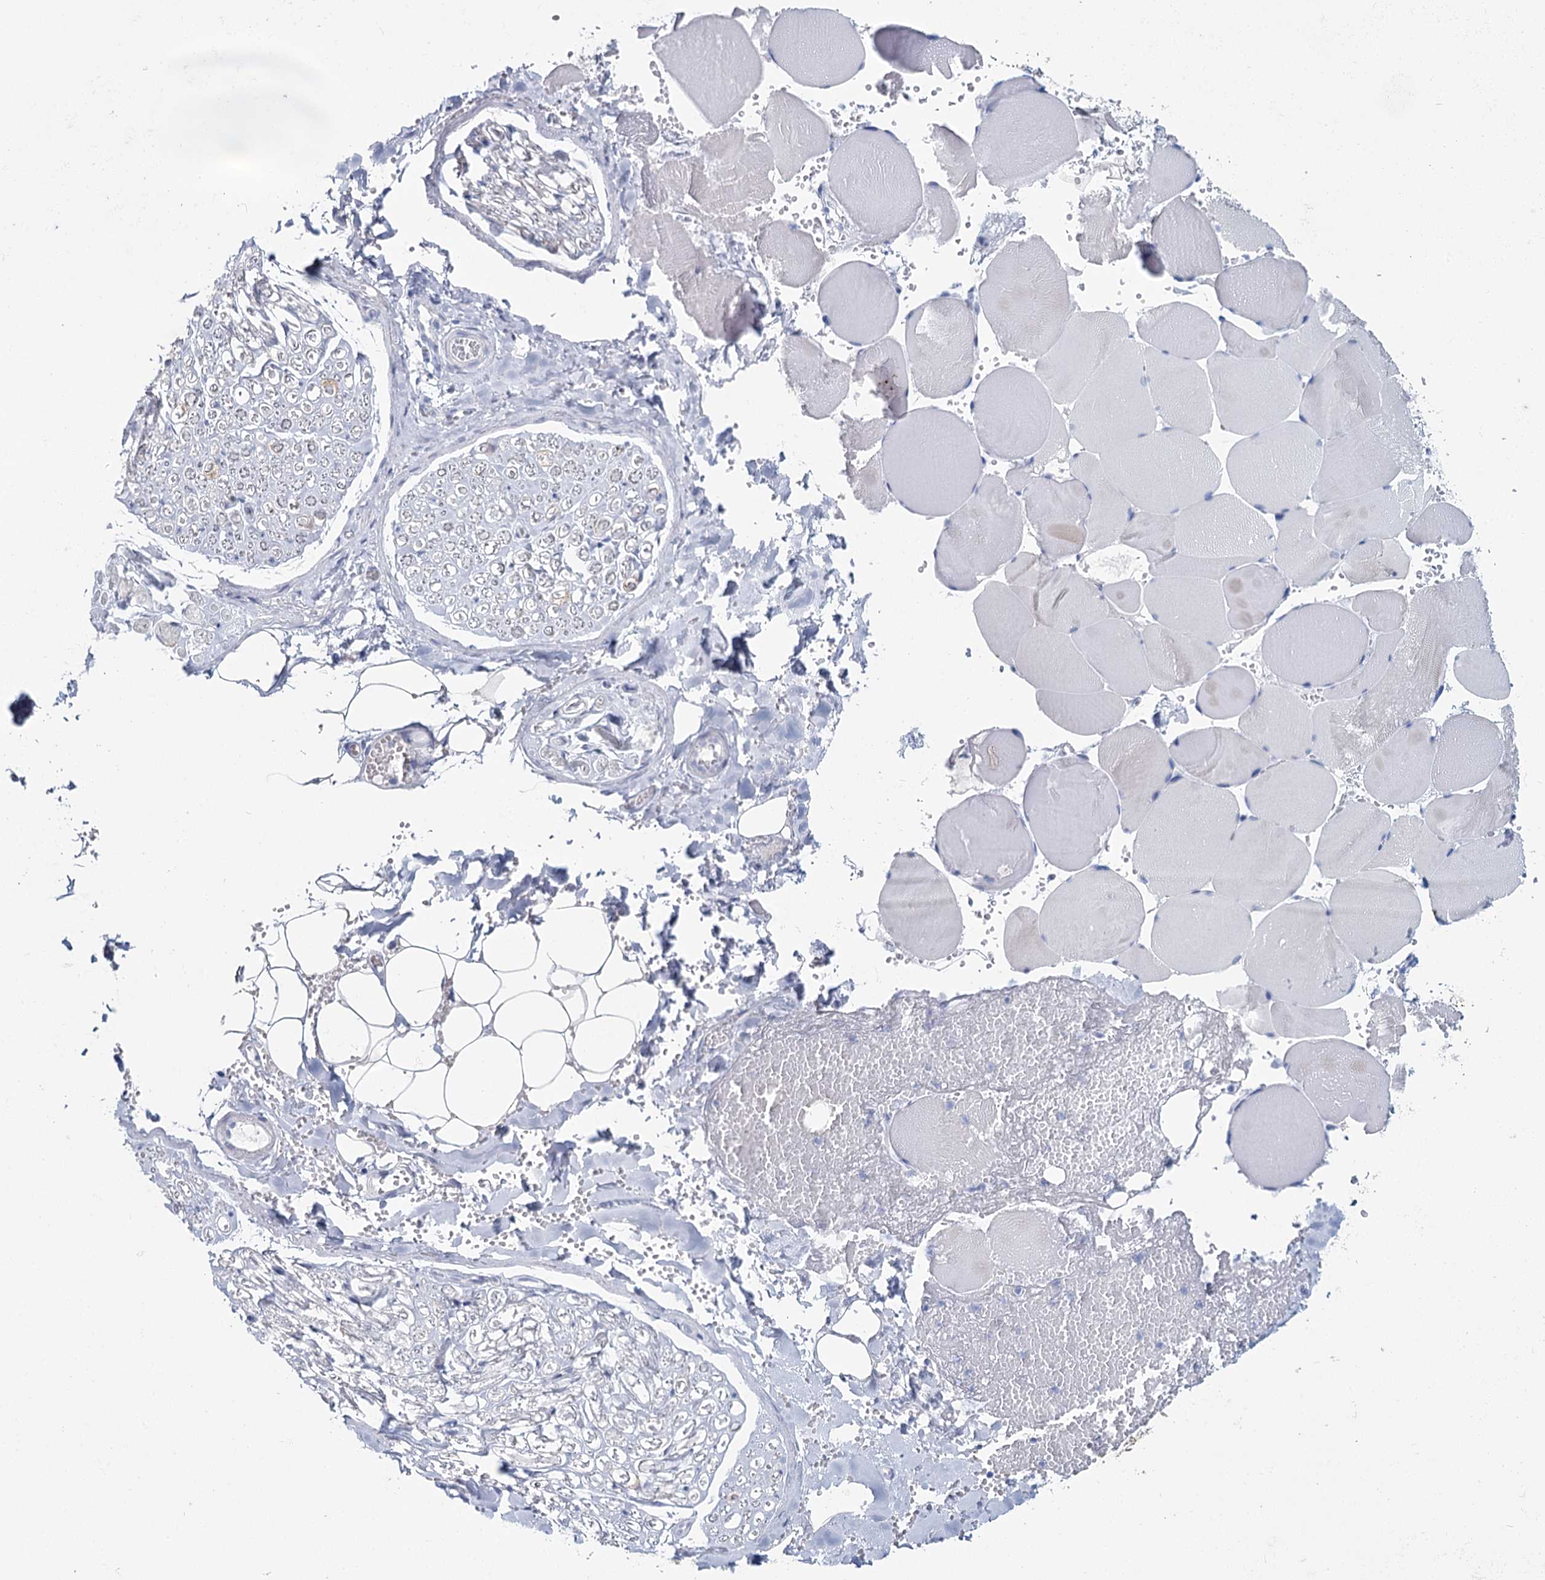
{"staining": {"intensity": "negative", "quantity": "none", "location": "none"}, "tissue": "adipose tissue", "cell_type": "Adipocytes", "image_type": "normal", "snomed": [{"axis": "morphology", "description": "Normal tissue, NOS"}, {"axis": "topography", "description": "Skeletal muscle"}, {"axis": "topography", "description": "Peripheral nerve tissue"}], "caption": "Immunohistochemistry image of unremarkable adipose tissue: human adipose tissue stained with DAB (3,3'-diaminobenzidine) exhibits no significant protein expression in adipocytes. Nuclei are stained in blue.", "gene": "METTL7B", "patient": {"sex": "female", "age": 55}}